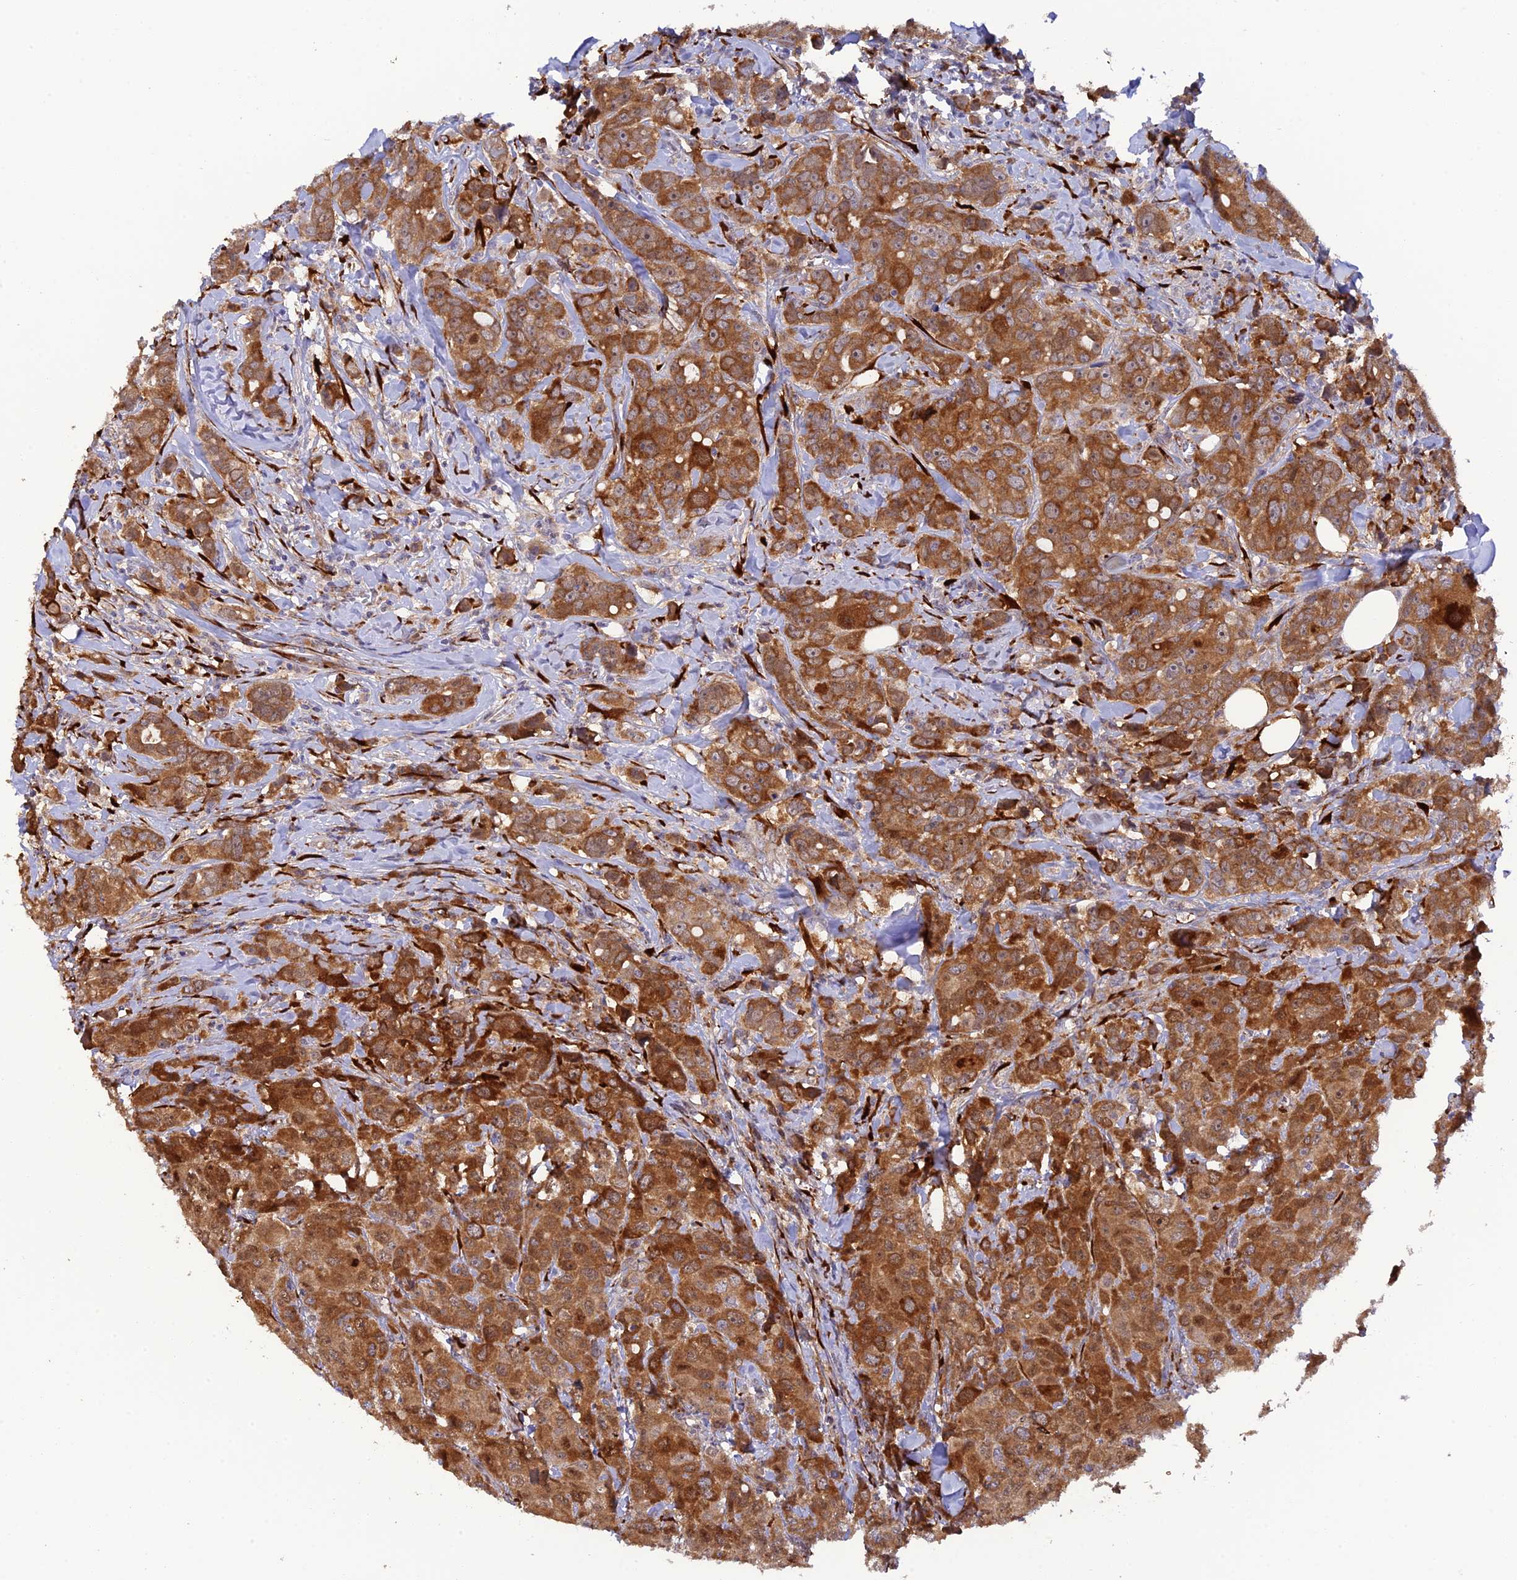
{"staining": {"intensity": "strong", "quantity": ">75%", "location": "cytoplasmic/membranous"}, "tissue": "breast cancer", "cell_type": "Tumor cells", "image_type": "cancer", "snomed": [{"axis": "morphology", "description": "Duct carcinoma"}, {"axis": "topography", "description": "Breast"}], "caption": "A photomicrograph of human breast cancer (intraductal carcinoma) stained for a protein displays strong cytoplasmic/membranous brown staining in tumor cells. The staining was performed using DAB, with brown indicating positive protein expression. Nuclei are stained blue with hematoxylin.", "gene": "P3H3", "patient": {"sex": "female", "age": 43}}